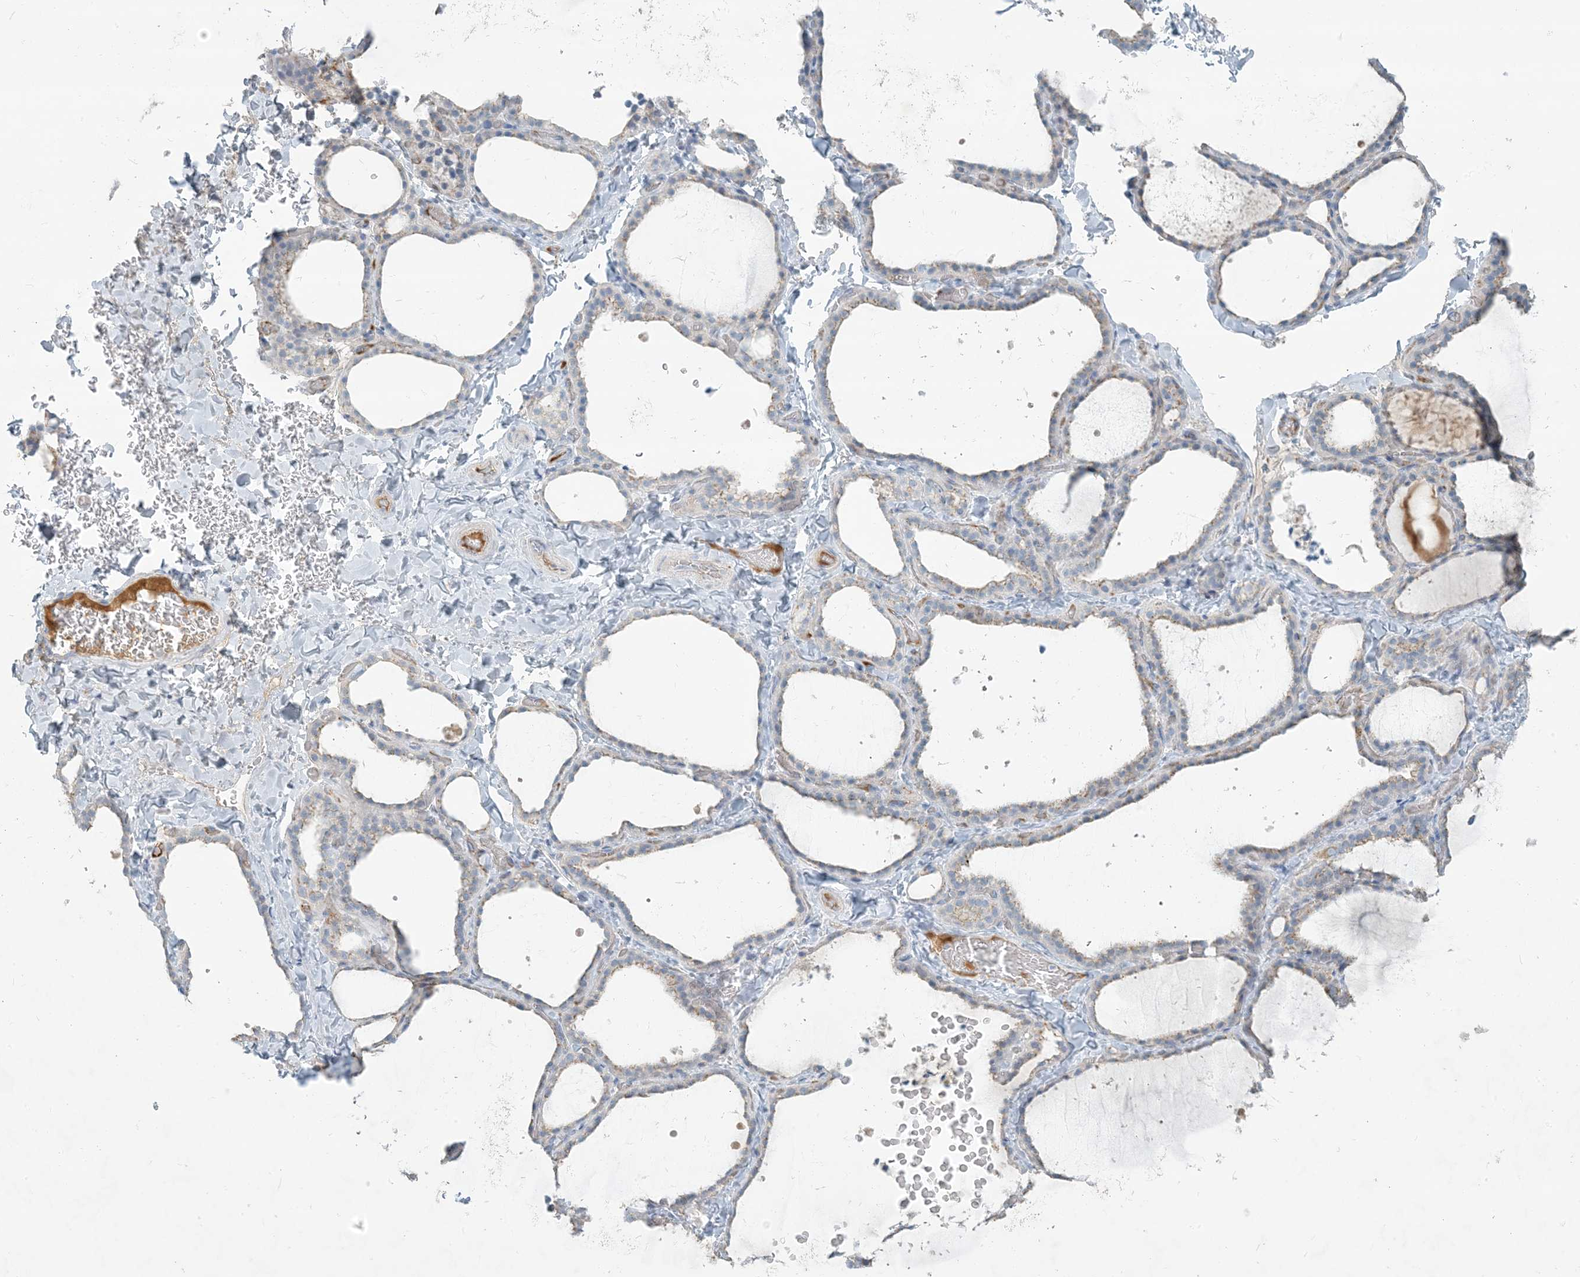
{"staining": {"intensity": "negative", "quantity": "none", "location": "none"}, "tissue": "thyroid gland", "cell_type": "Glandular cells", "image_type": "normal", "snomed": [{"axis": "morphology", "description": "Normal tissue, NOS"}, {"axis": "topography", "description": "Thyroid gland"}], "caption": "Thyroid gland was stained to show a protein in brown. There is no significant expression in glandular cells. Nuclei are stained in blue.", "gene": "SCML1", "patient": {"sex": "female", "age": 22}}